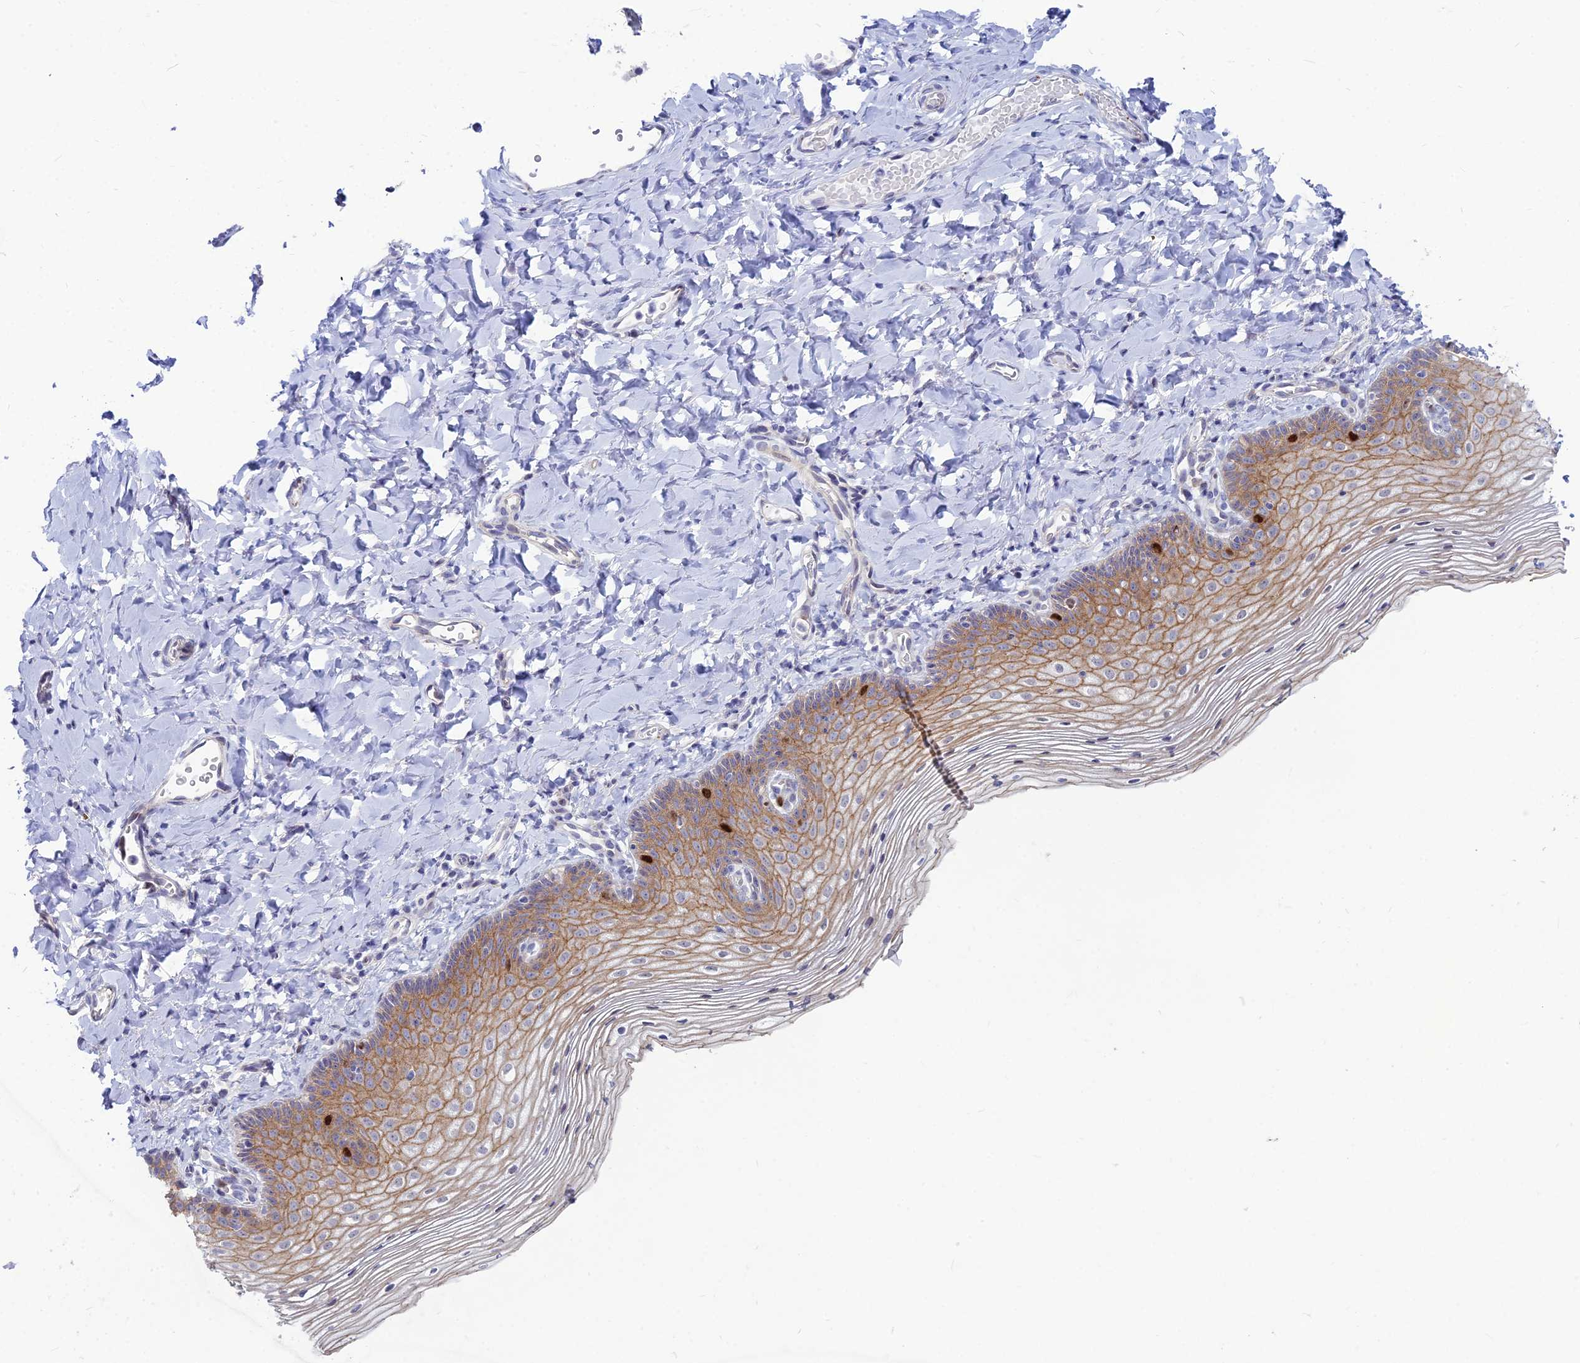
{"staining": {"intensity": "strong", "quantity": "<25%", "location": "cytoplasmic/membranous,nuclear"}, "tissue": "vagina", "cell_type": "Squamous epithelial cells", "image_type": "normal", "snomed": [{"axis": "morphology", "description": "Normal tissue, NOS"}, {"axis": "topography", "description": "Vagina"}], "caption": "Immunohistochemistry (IHC) staining of unremarkable vagina, which reveals medium levels of strong cytoplasmic/membranous,nuclear expression in approximately <25% of squamous epithelial cells indicating strong cytoplasmic/membranous,nuclear protein staining. The staining was performed using DAB (brown) for protein detection and nuclei were counterstained in hematoxylin (blue).", "gene": "ENSG00000285920", "patient": {"sex": "female", "age": 60}}